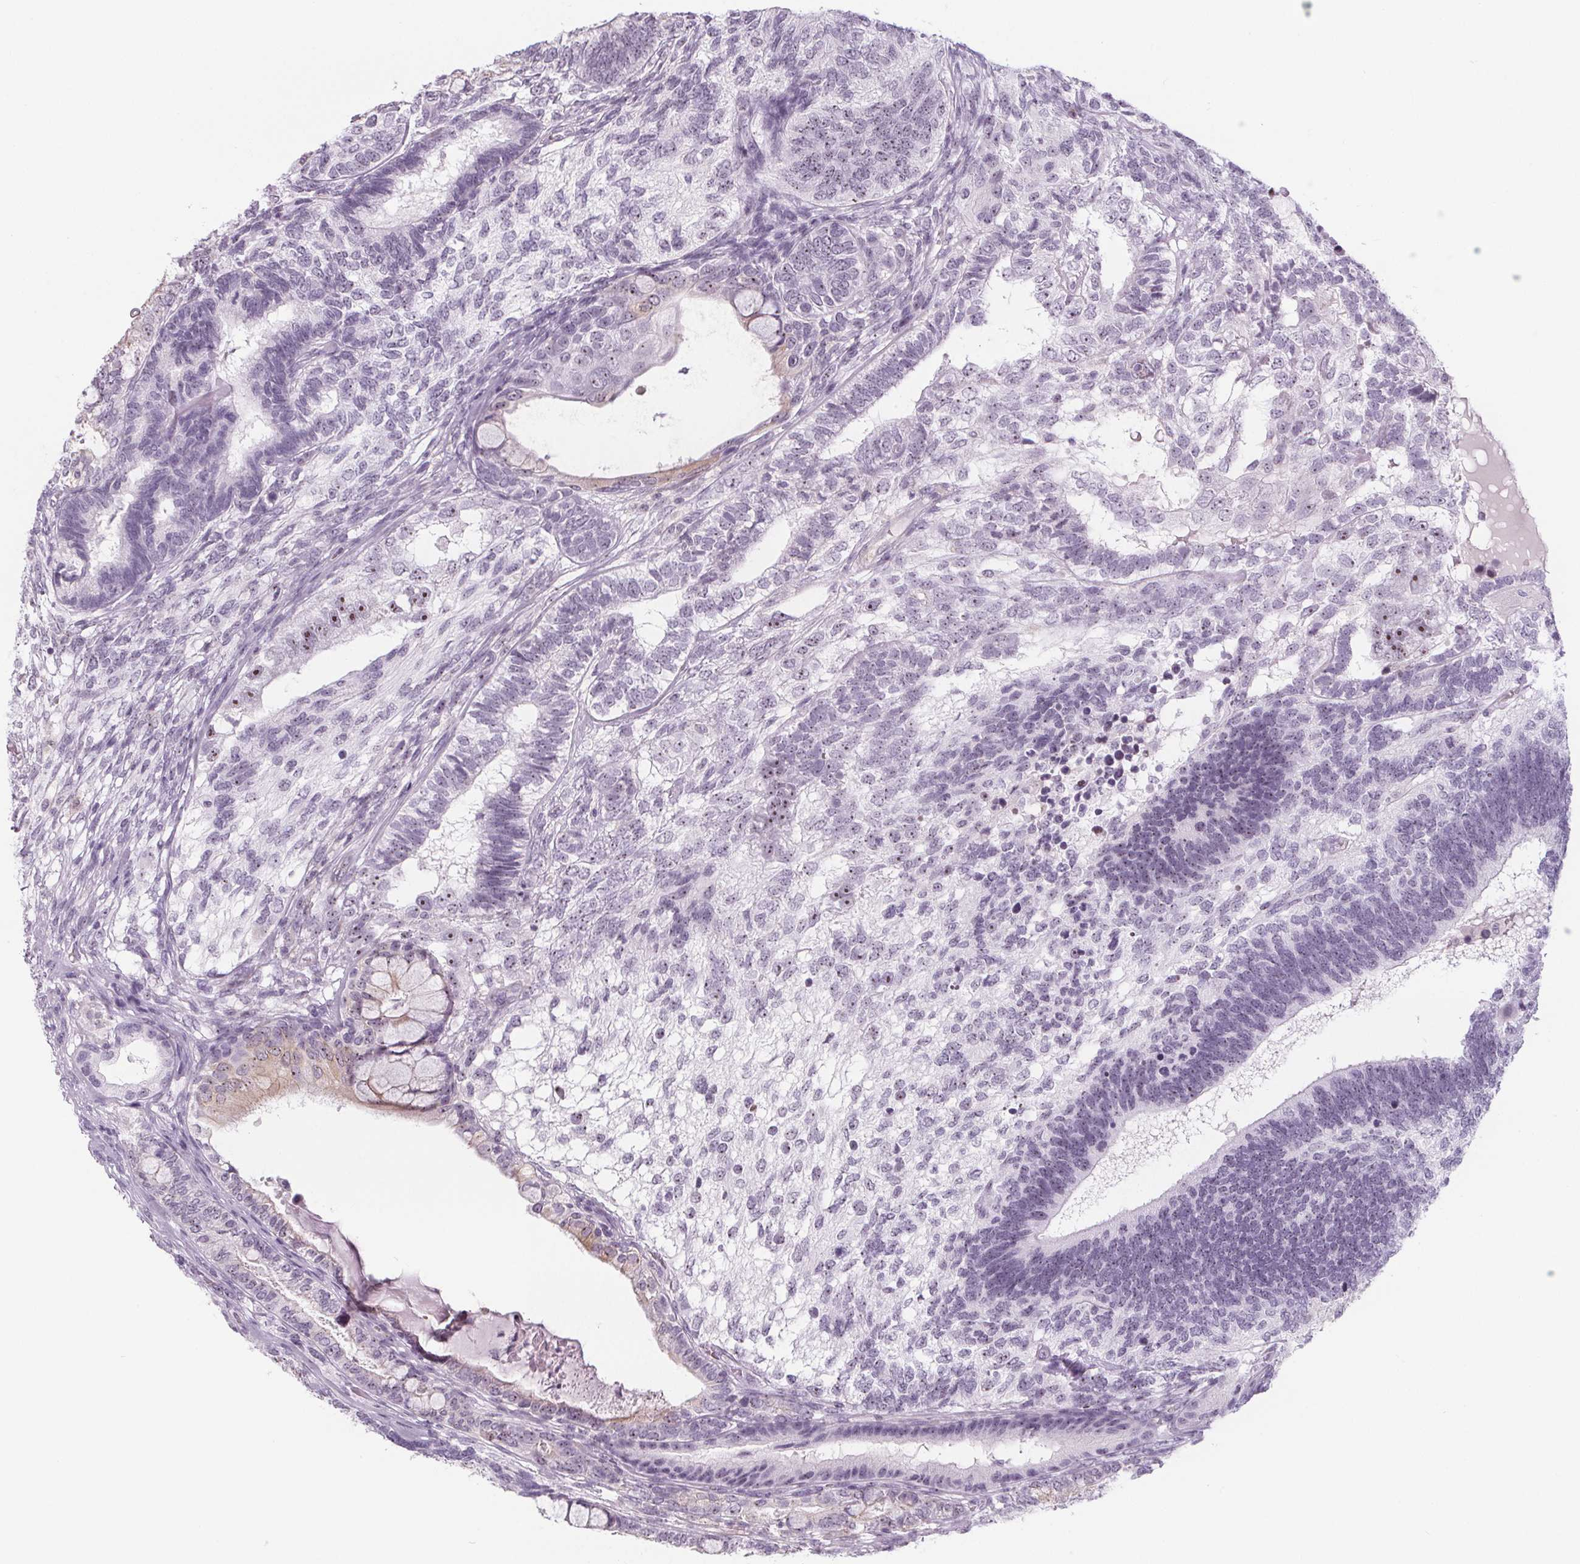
{"staining": {"intensity": "moderate", "quantity": "<25%", "location": "cytoplasmic/membranous,nuclear"}, "tissue": "testis cancer", "cell_type": "Tumor cells", "image_type": "cancer", "snomed": [{"axis": "morphology", "description": "Seminoma, NOS"}, {"axis": "morphology", "description": "Carcinoma, Embryonal, NOS"}, {"axis": "topography", "description": "Testis"}], "caption": "Tumor cells exhibit low levels of moderate cytoplasmic/membranous and nuclear staining in approximately <25% of cells in human testis embryonal carcinoma.", "gene": "NOLC1", "patient": {"sex": "male", "age": 41}}